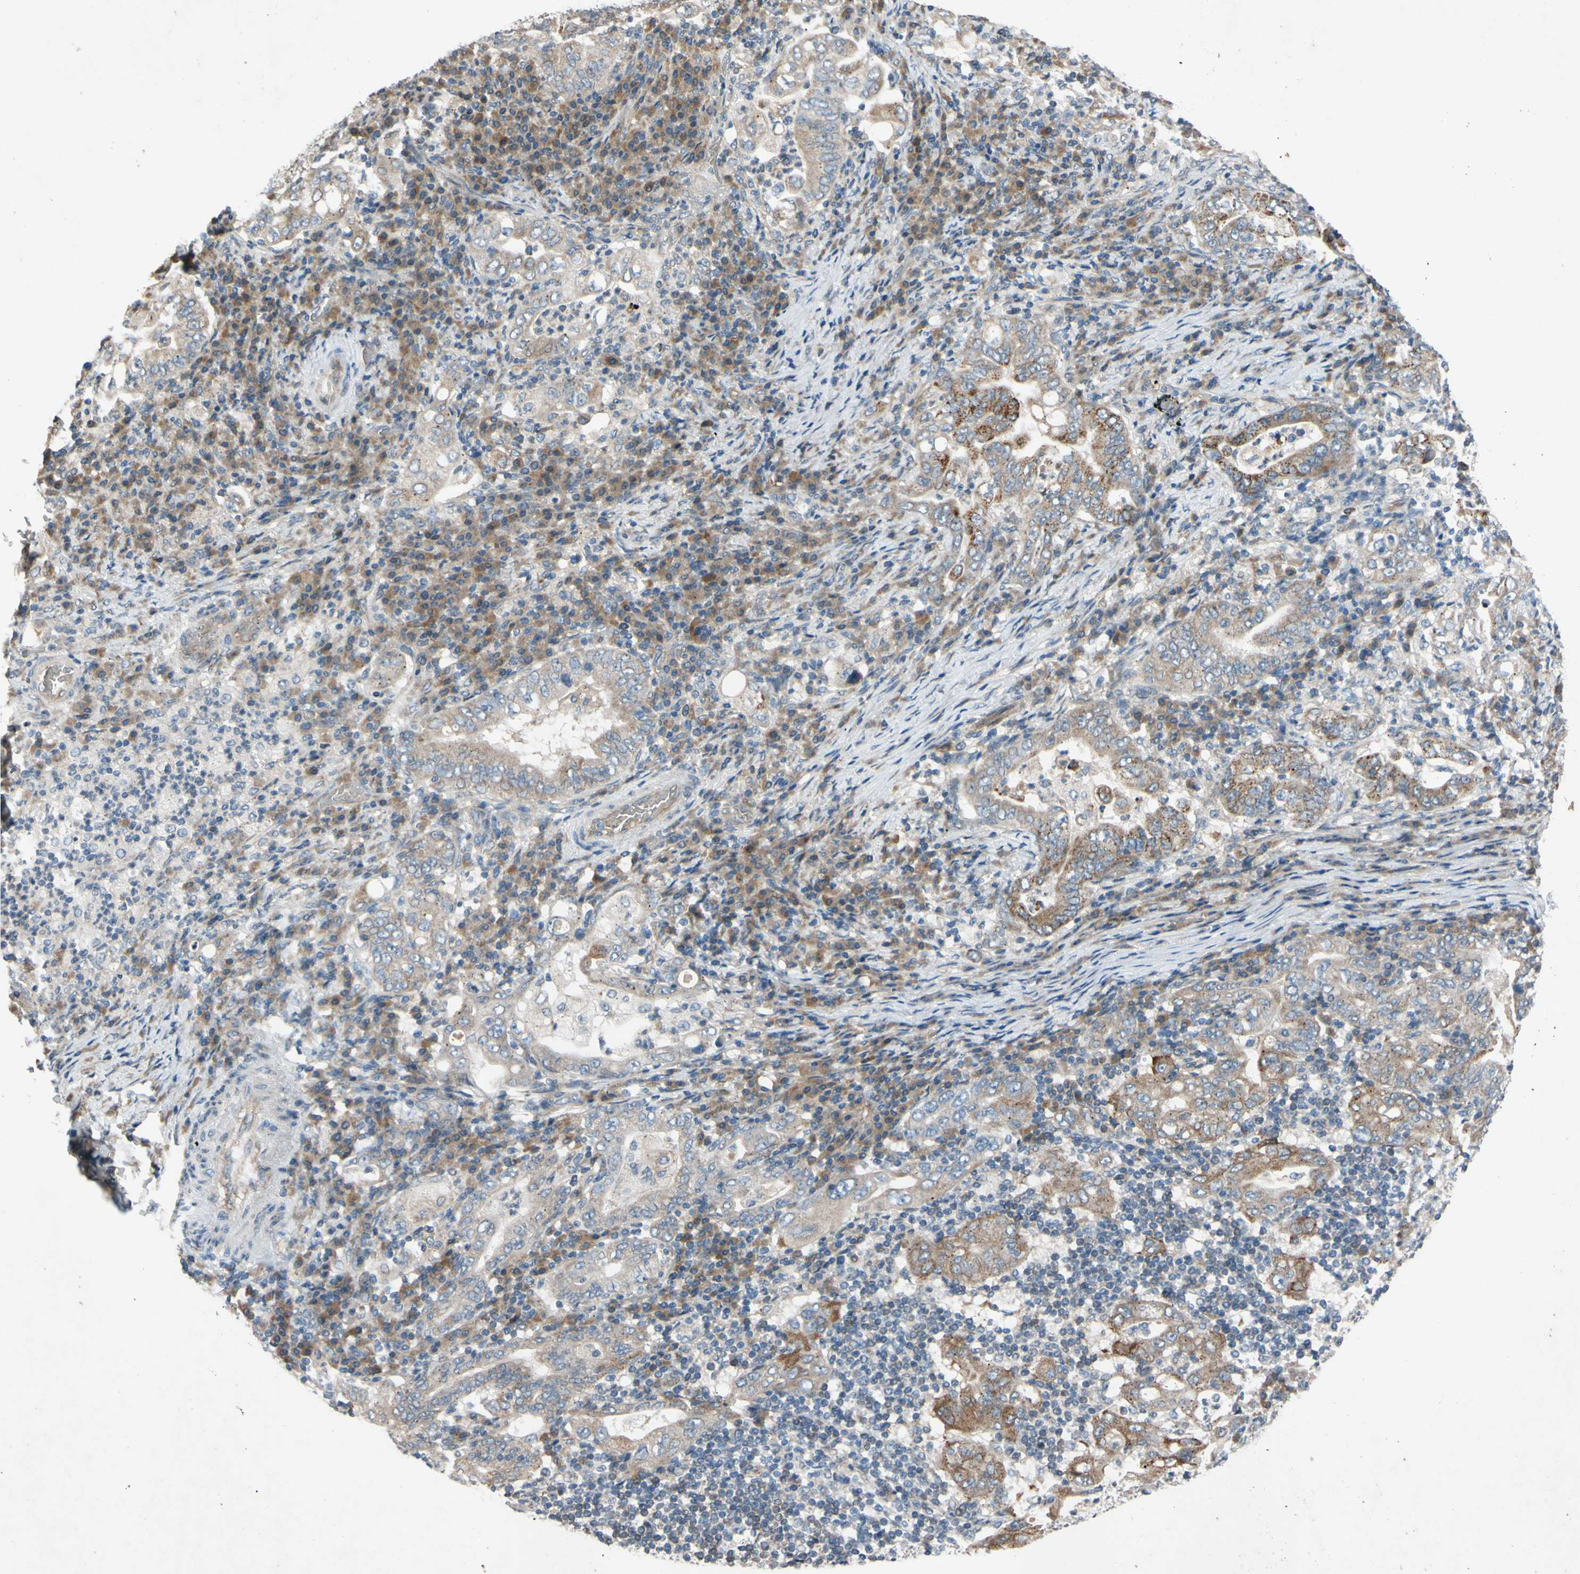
{"staining": {"intensity": "moderate", "quantity": ">75%", "location": "cytoplasmic/membranous"}, "tissue": "stomach cancer", "cell_type": "Tumor cells", "image_type": "cancer", "snomed": [{"axis": "morphology", "description": "Normal tissue, NOS"}, {"axis": "morphology", "description": "Adenocarcinoma, NOS"}, {"axis": "topography", "description": "Esophagus"}, {"axis": "topography", "description": "Stomach, upper"}, {"axis": "topography", "description": "Peripheral nerve tissue"}], "caption": "A high-resolution photomicrograph shows IHC staining of stomach adenocarcinoma, which displays moderate cytoplasmic/membranous expression in about >75% of tumor cells.", "gene": "ADD2", "patient": {"sex": "male", "age": 62}}